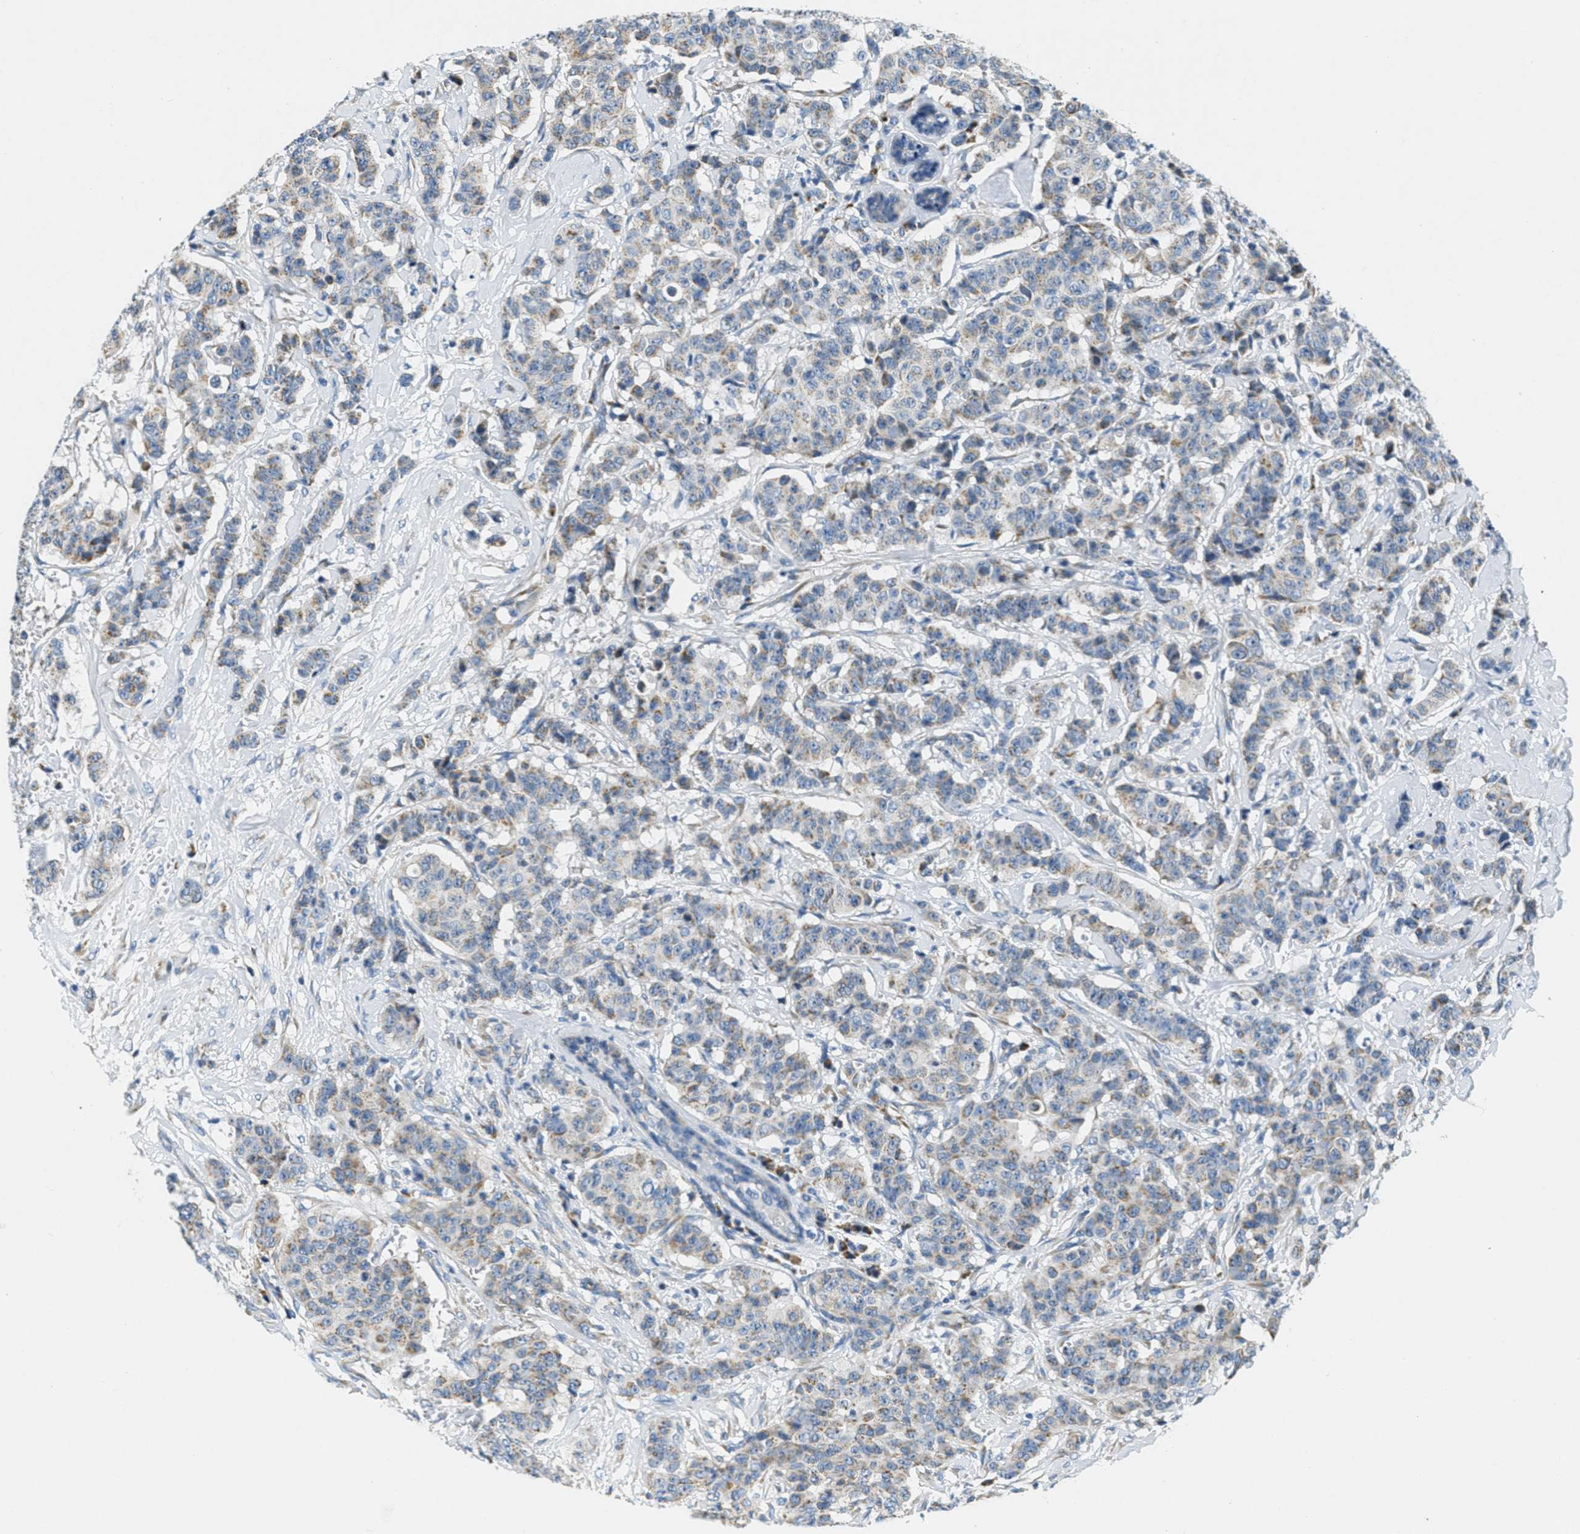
{"staining": {"intensity": "weak", "quantity": "25%-75%", "location": "cytoplasmic/membranous"}, "tissue": "breast cancer", "cell_type": "Tumor cells", "image_type": "cancer", "snomed": [{"axis": "morphology", "description": "Normal tissue, NOS"}, {"axis": "morphology", "description": "Duct carcinoma"}, {"axis": "topography", "description": "Breast"}], "caption": "An image showing weak cytoplasmic/membranous positivity in about 25%-75% of tumor cells in breast cancer, as visualized by brown immunohistochemical staining.", "gene": "CA4", "patient": {"sex": "female", "age": 40}}